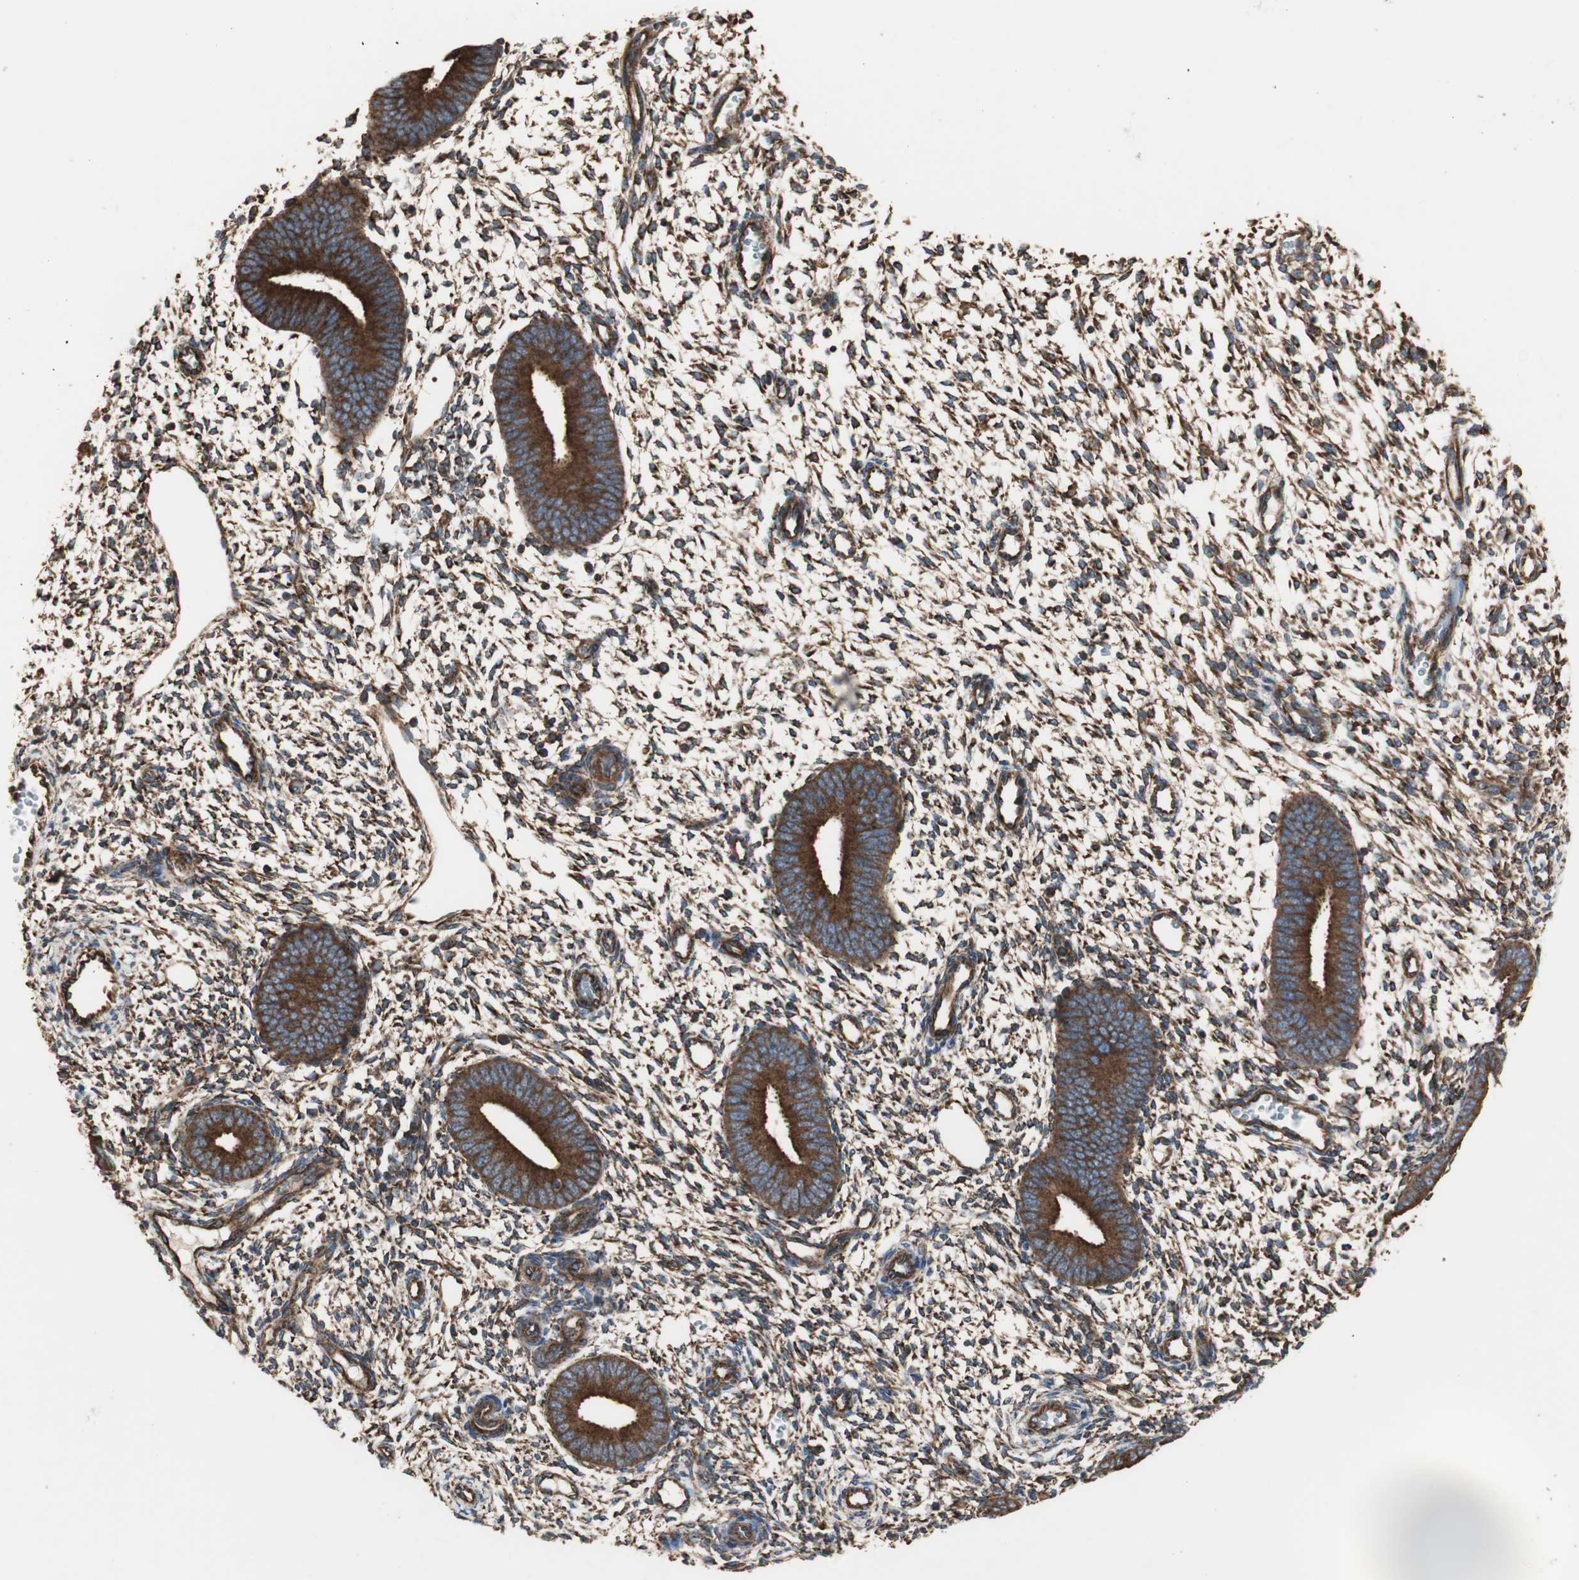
{"staining": {"intensity": "strong", "quantity": ">75%", "location": "cytoplasmic/membranous"}, "tissue": "endometrium", "cell_type": "Cells in endometrial stroma", "image_type": "normal", "snomed": [{"axis": "morphology", "description": "Normal tissue, NOS"}, {"axis": "topography", "description": "Endometrium"}], "caption": "Immunohistochemical staining of benign human endometrium displays strong cytoplasmic/membranous protein staining in approximately >75% of cells in endometrial stroma. The staining was performed using DAB (3,3'-diaminobenzidine) to visualize the protein expression in brown, while the nuclei were stained in blue with hematoxylin (Magnification: 20x).", "gene": "H6PD", "patient": {"sex": "female", "age": 42}}